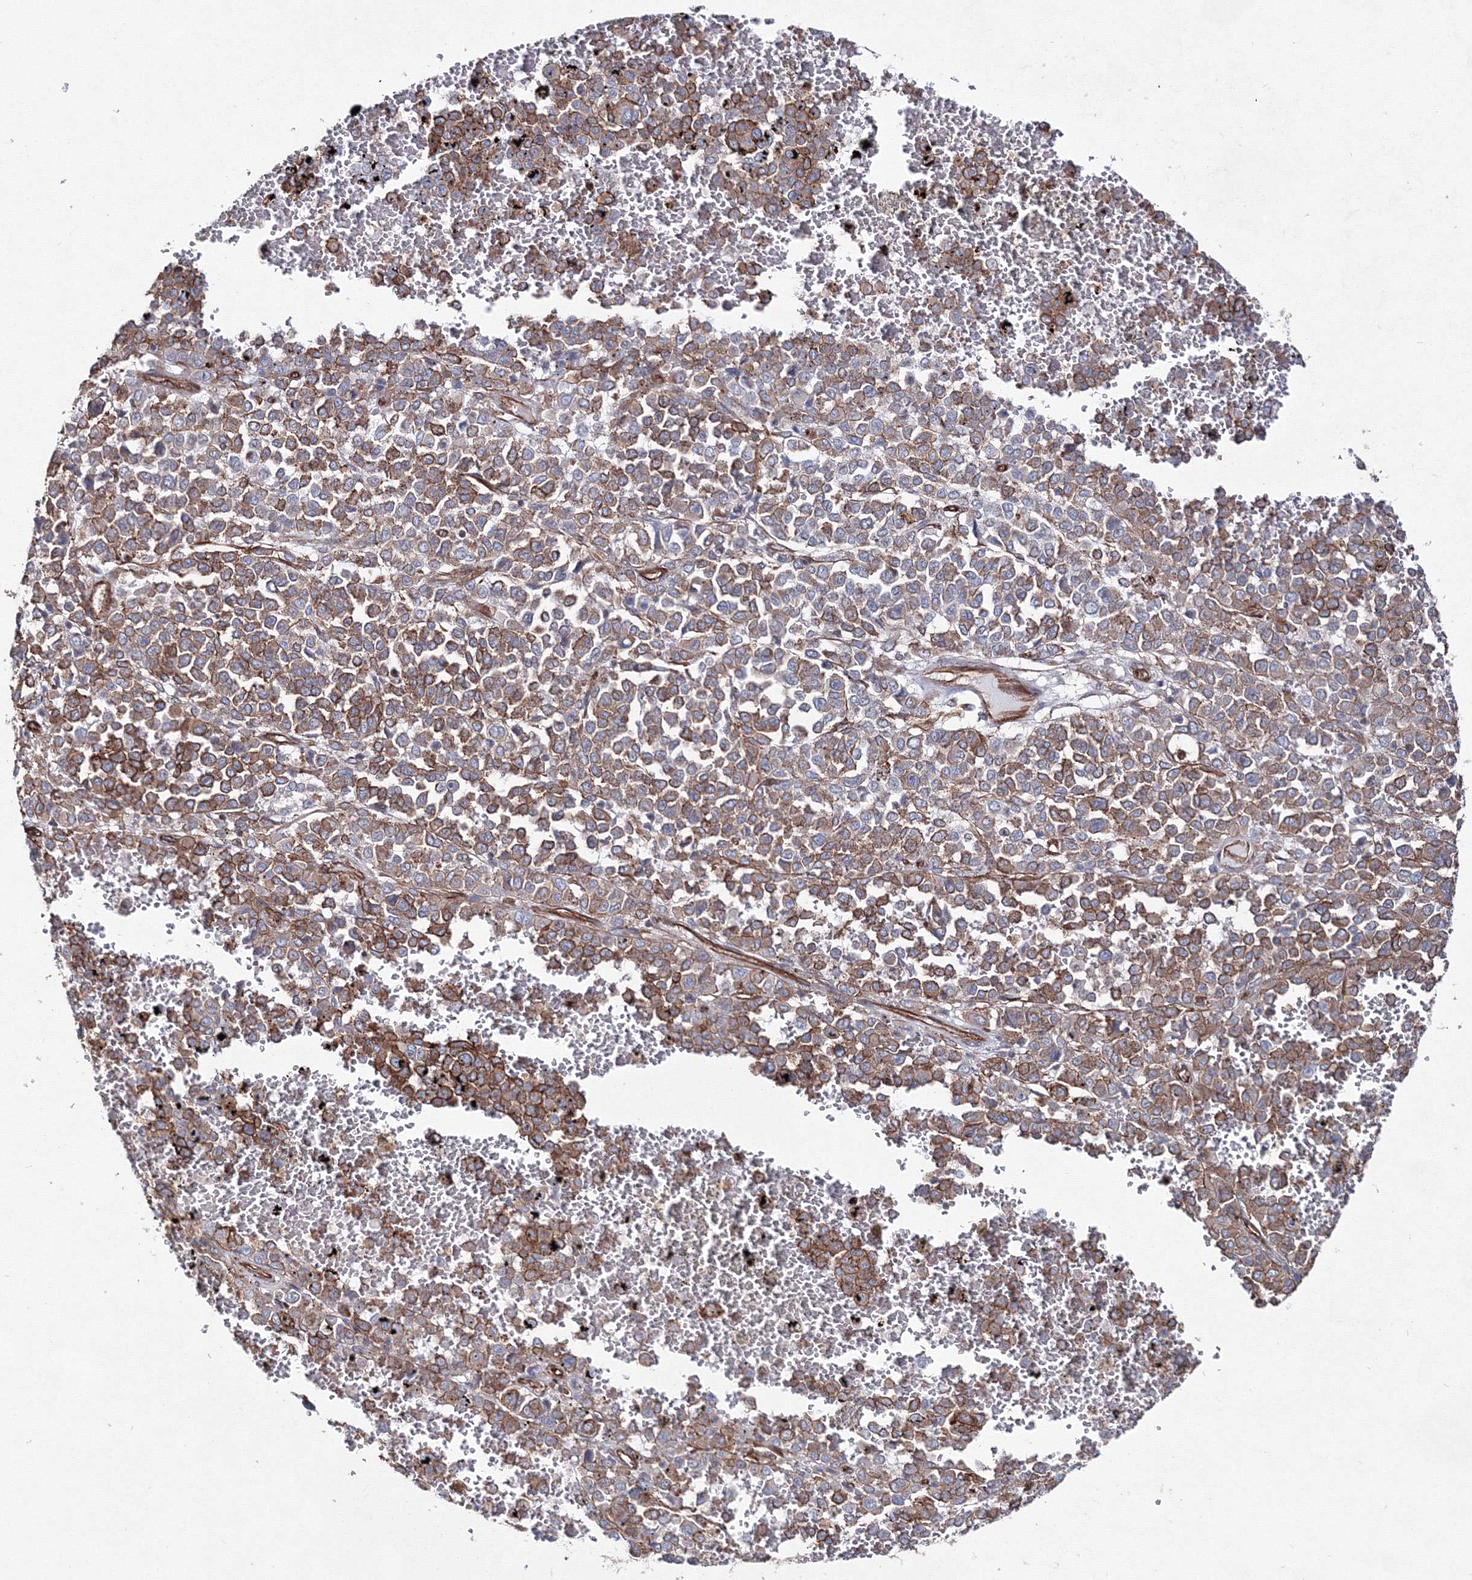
{"staining": {"intensity": "moderate", "quantity": ">75%", "location": "cytoplasmic/membranous"}, "tissue": "melanoma", "cell_type": "Tumor cells", "image_type": "cancer", "snomed": [{"axis": "morphology", "description": "Malignant melanoma, Metastatic site"}, {"axis": "topography", "description": "Pancreas"}], "caption": "Protein analysis of malignant melanoma (metastatic site) tissue reveals moderate cytoplasmic/membranous staining in about >75% of tumor cells. Nuclei are stained in blue.", "gene": "ANKRD37", "patient": {"sex": "female", "age": 30}}